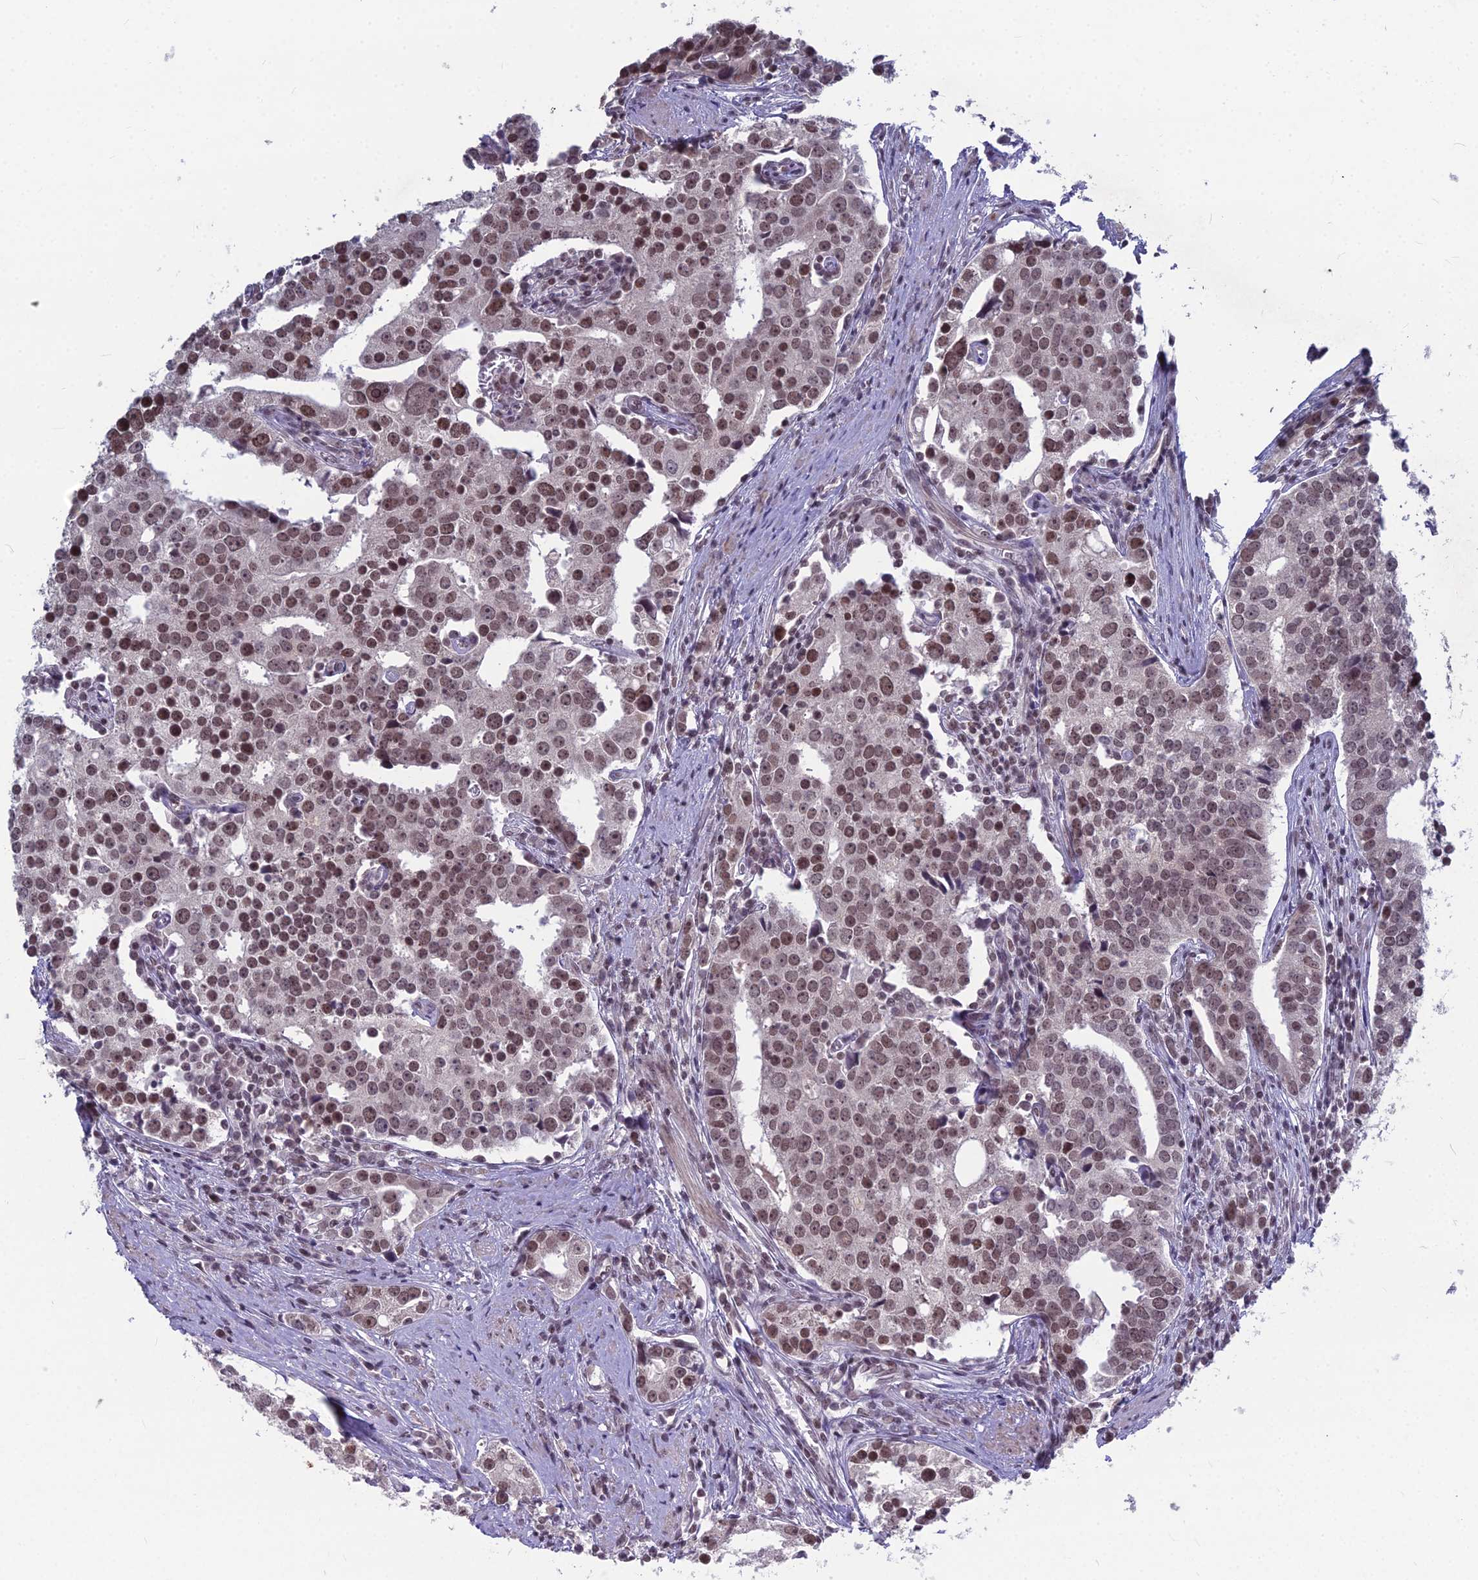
{"staining": {"intensity": "moderate", "quantity": ">75%", "location": "nuclear"}, "tissue": "prostate cancer", "cell_type": "Tumor cells", "image_type": "cancer", "snomed": [{"axis": "morphology", "description": "Adenocarcinoma, High grade"}, {"axis": "topography", "description": "Prostate"}], "caption": "Adenocarcinoma (high-grade) (prostate) stained with DAB (3,3'-diaminobenzidine) IHC reveals medium levels of moderate nuclear staining in approximately >75% of tumor cells.", "gene": "KAT7", "patient": {"sex": "male", "age": 71}}